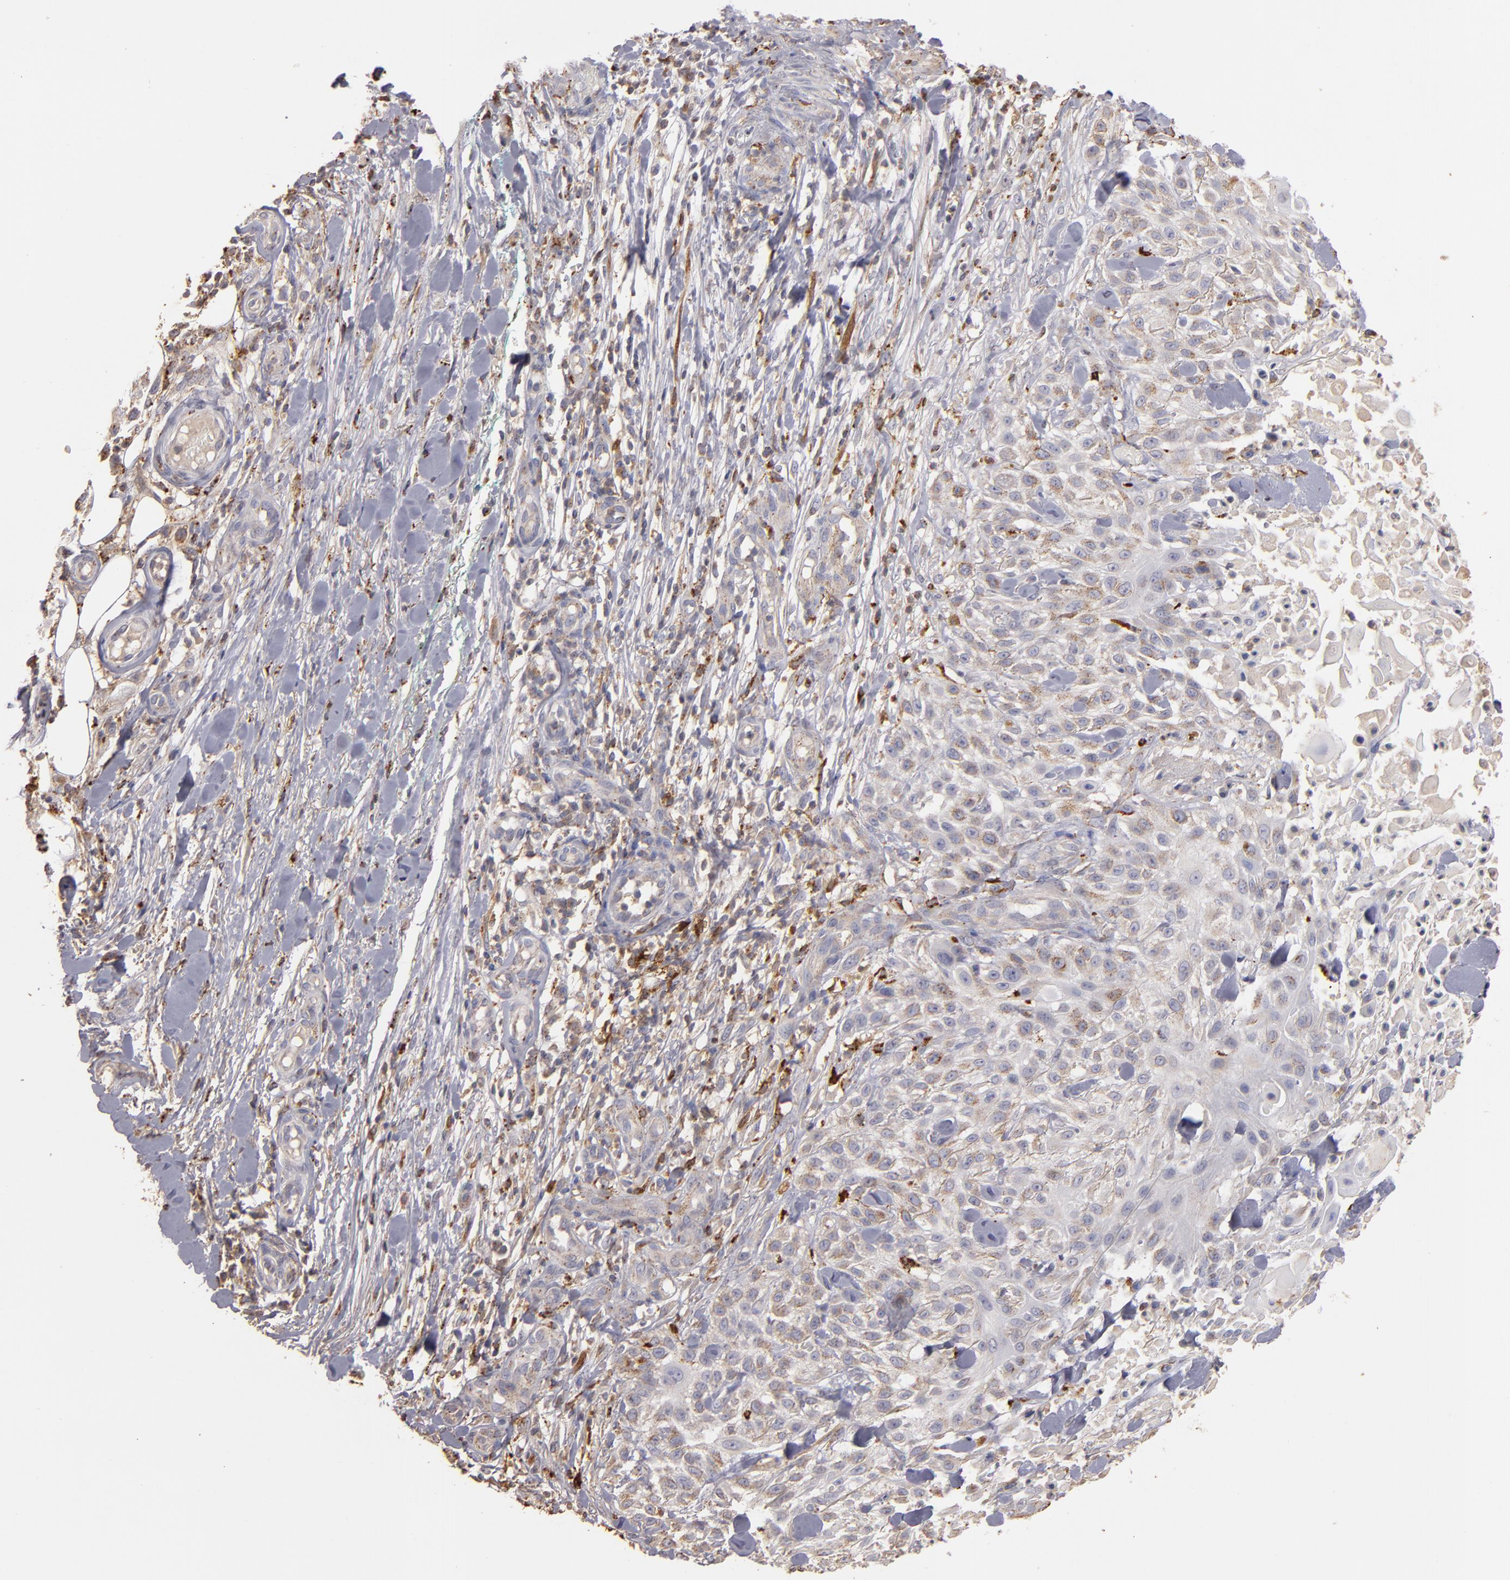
{"staining": {"intensity": "weak", "quantity": "<25%", "location": "cytoplasmic/membranous"}, "tissue": "skin cancer", "cell_type": "Tumor cells", "image_type": "cancer", "snomed": [{"axis": "morphology", "description": "Squamous cell carcinoma, NOS"}, {"axis": "topography", "description": "Skin"}], "caption": "Immunohistochemical staining of skin cancer (squamous cell carcinoma) demonstrates no significant staining in tumor cells.", "gene": "TRAF1", "patient": {"sex": "female", "age": 42}}